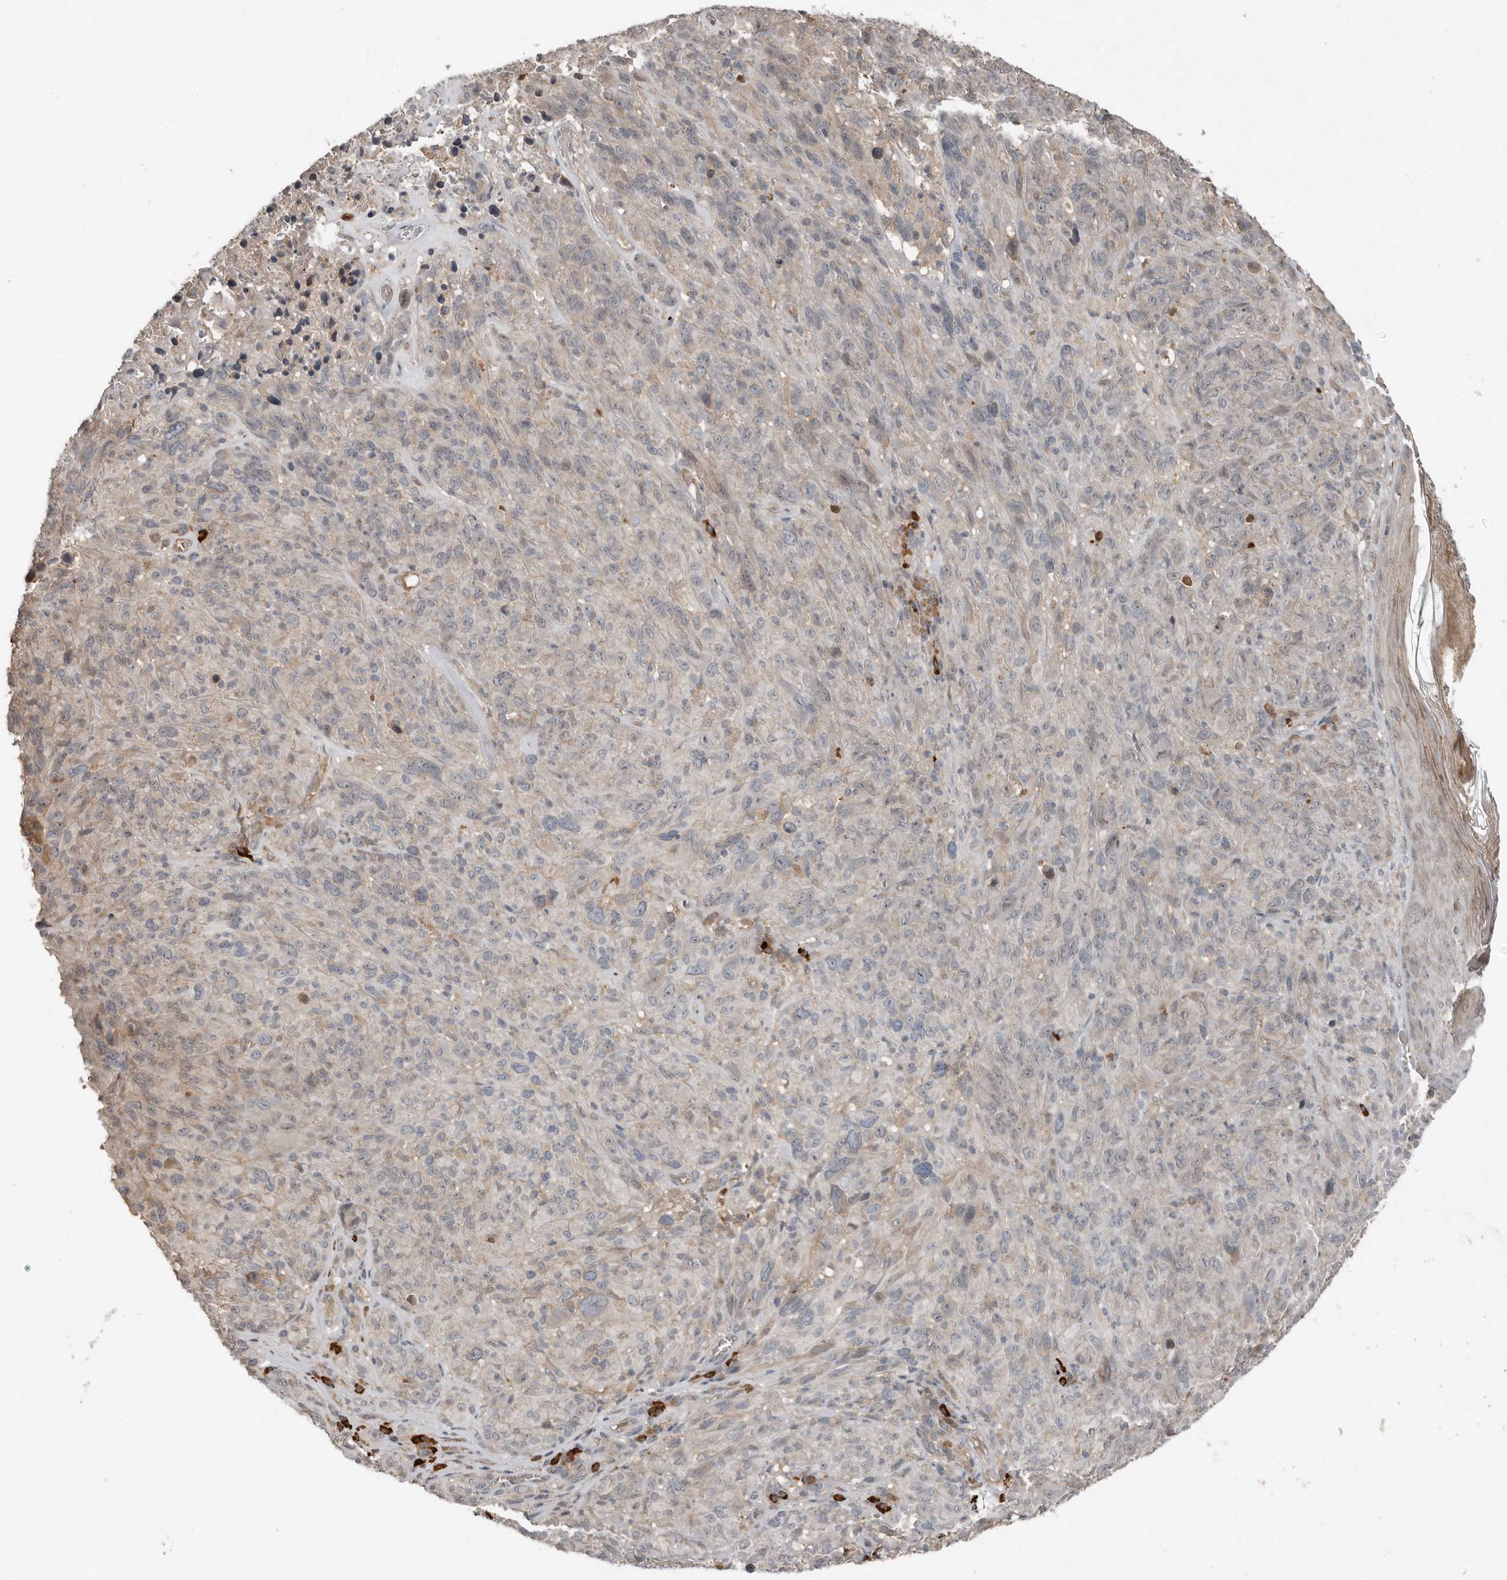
{"staining": {"intensity": "negative", "quantity": "none", "location": "none"}, "tissue": "melanoma", "cell_type": "Tumor cells", "image_type": "cancer", "snomed": [{"axis": "morphology", "description": "Malignant melanoma, NOS"}, {"axis": "topography", "description": "Skin of head"}], "caption": "Tumor cells are negative for protein expression in human malignant melanoma.", "gene": "TEAD3", "patient": {"sex": "male", "age": 96}}